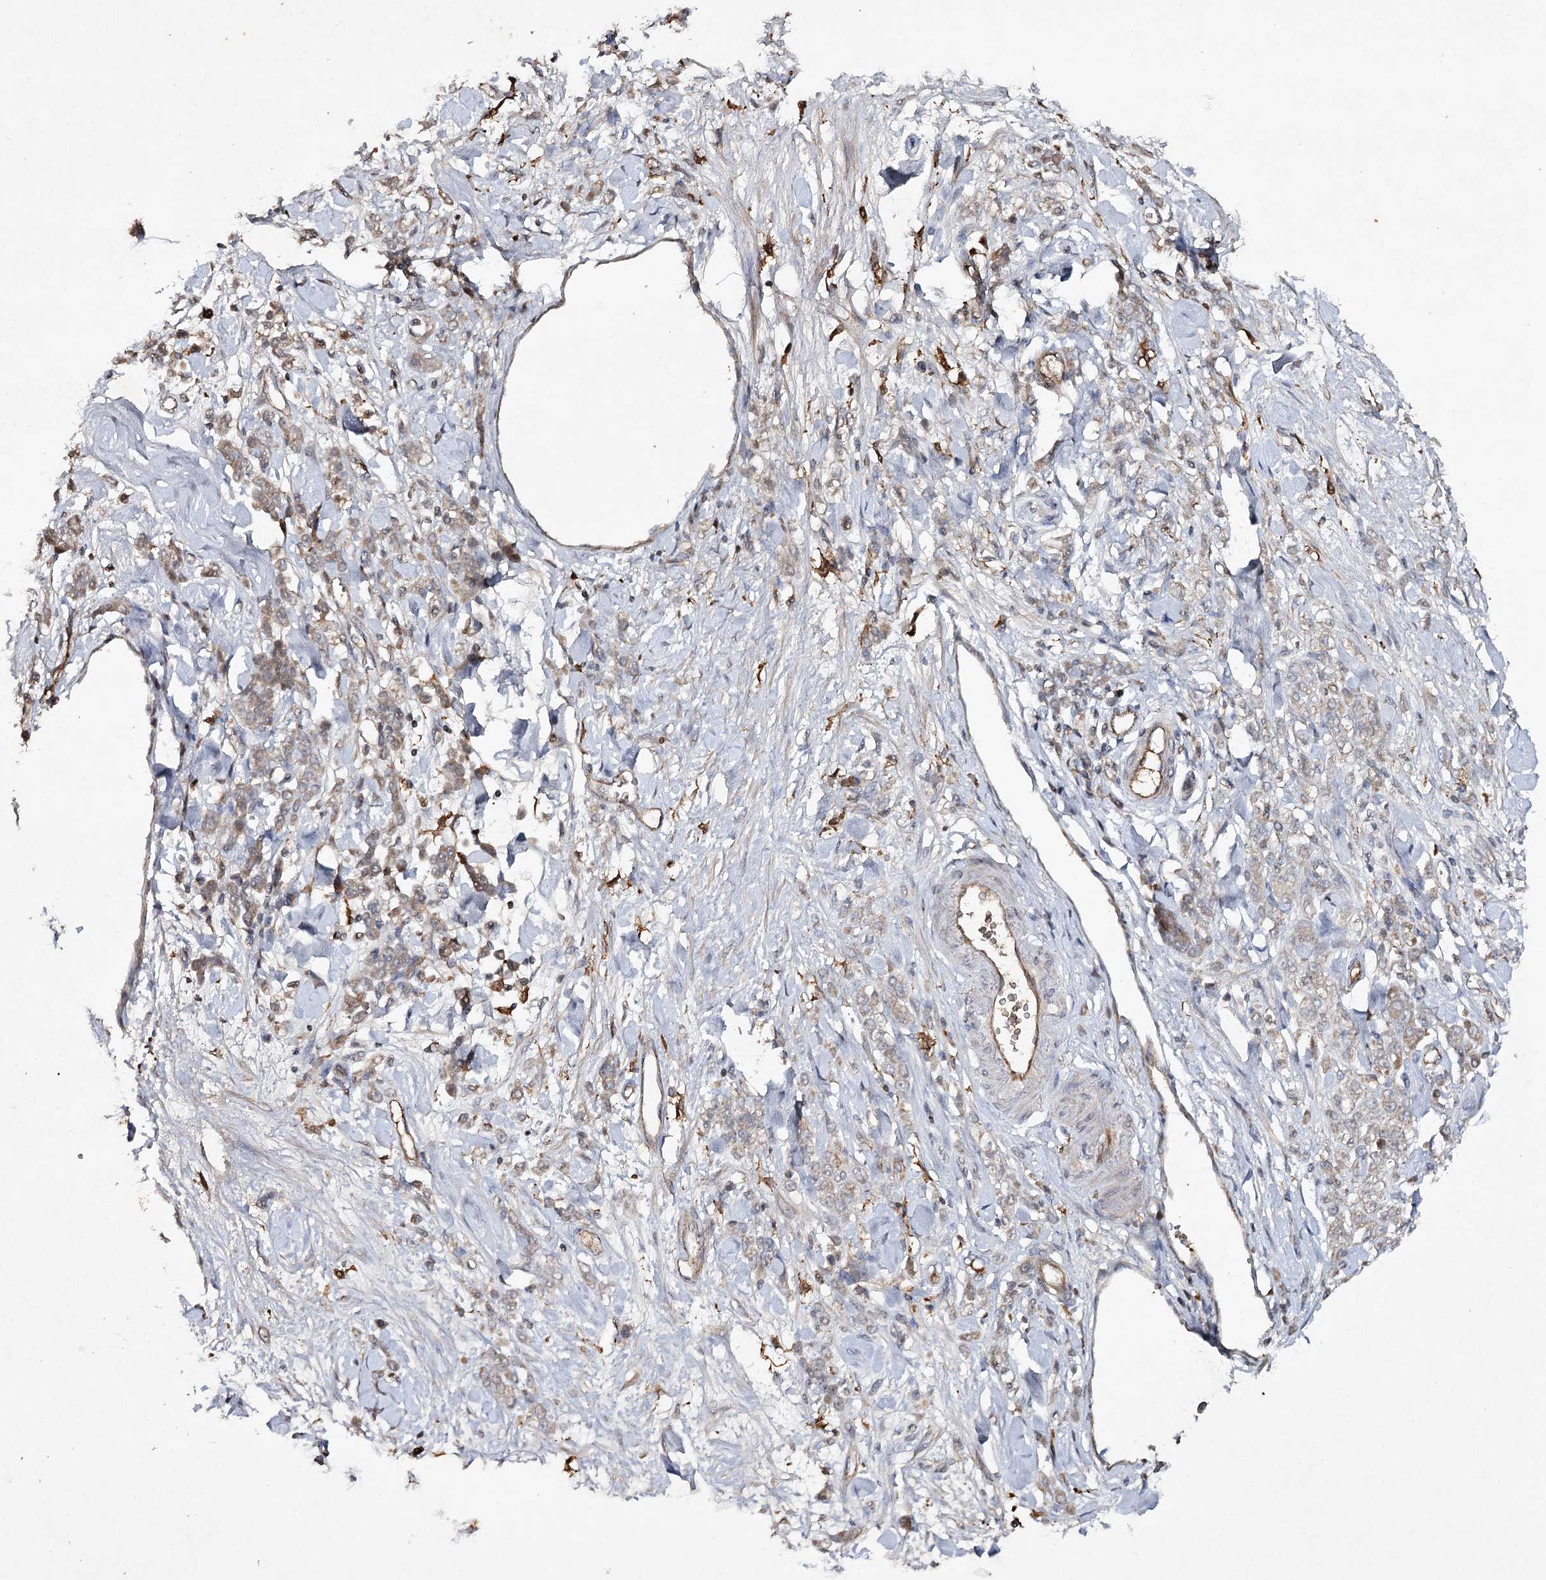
{"staining": {"intensity": "weak", "quantity": "25%-75%", "location": "cytoplasmic/membranous"}, "tissue": "stomach cancer", "cell_type": "Tumor cells", "image_type": "cancer", "snomed": [{"axis": "morphology", "description": "Normal tissue, NOS"}, {"axis": "morphology", "description": "Adenocarcinoma, NOS"}, {"axis": "topography", "description": "Stomach"}], "caption": "Stomach cancer stained for a protein (brown) exhibits weak cytoplasmic/membranous positive positivity in about 25%-75% of tumor cells.", "gene": "CYP2B6", "patient": {"sex": "male", "age": 82}}